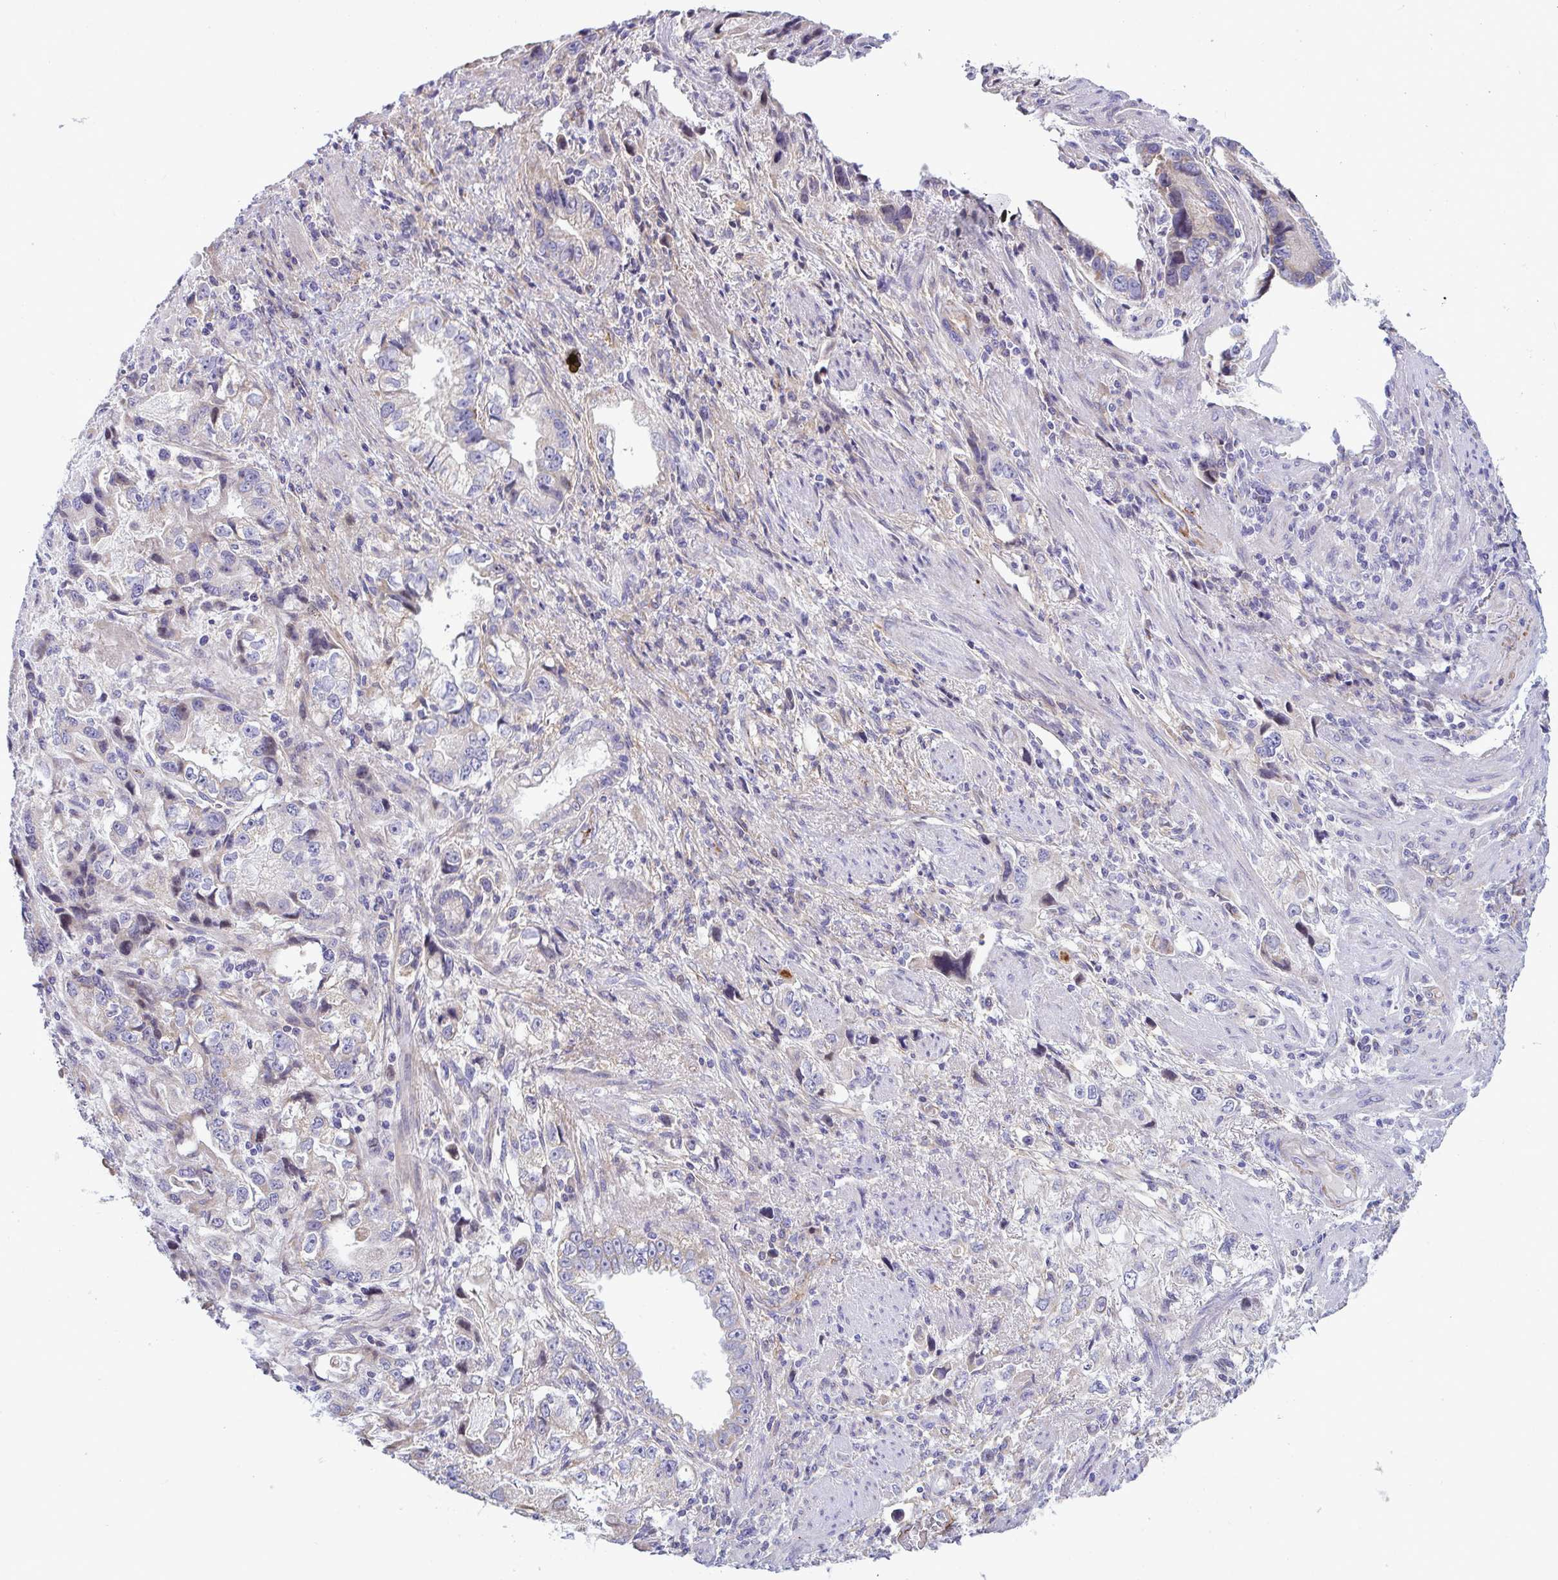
{"staining": {"intensity": "negative", "quantity": "none", "location": "none"}, "tissue": "stomach cancer", "cell_type": "Tumor cells", "image_type": "cancer", "snomed": [{"axis": "morphology", "description": "Adenocarcinoma, NOS"}, {"axis": "topography", "description": "Stomach, lower"}], "caption": "Tumor cells are negative for protein expression in human stomach cancer (adenocarcinoma). The staining was performed using DAB to visualize the protein expression in brown, while the nuclei were stained in blue with hematoxylin (Magnification: 20x).", "gene": "IL37", "patient": {"sex": "female", "age": 93}}